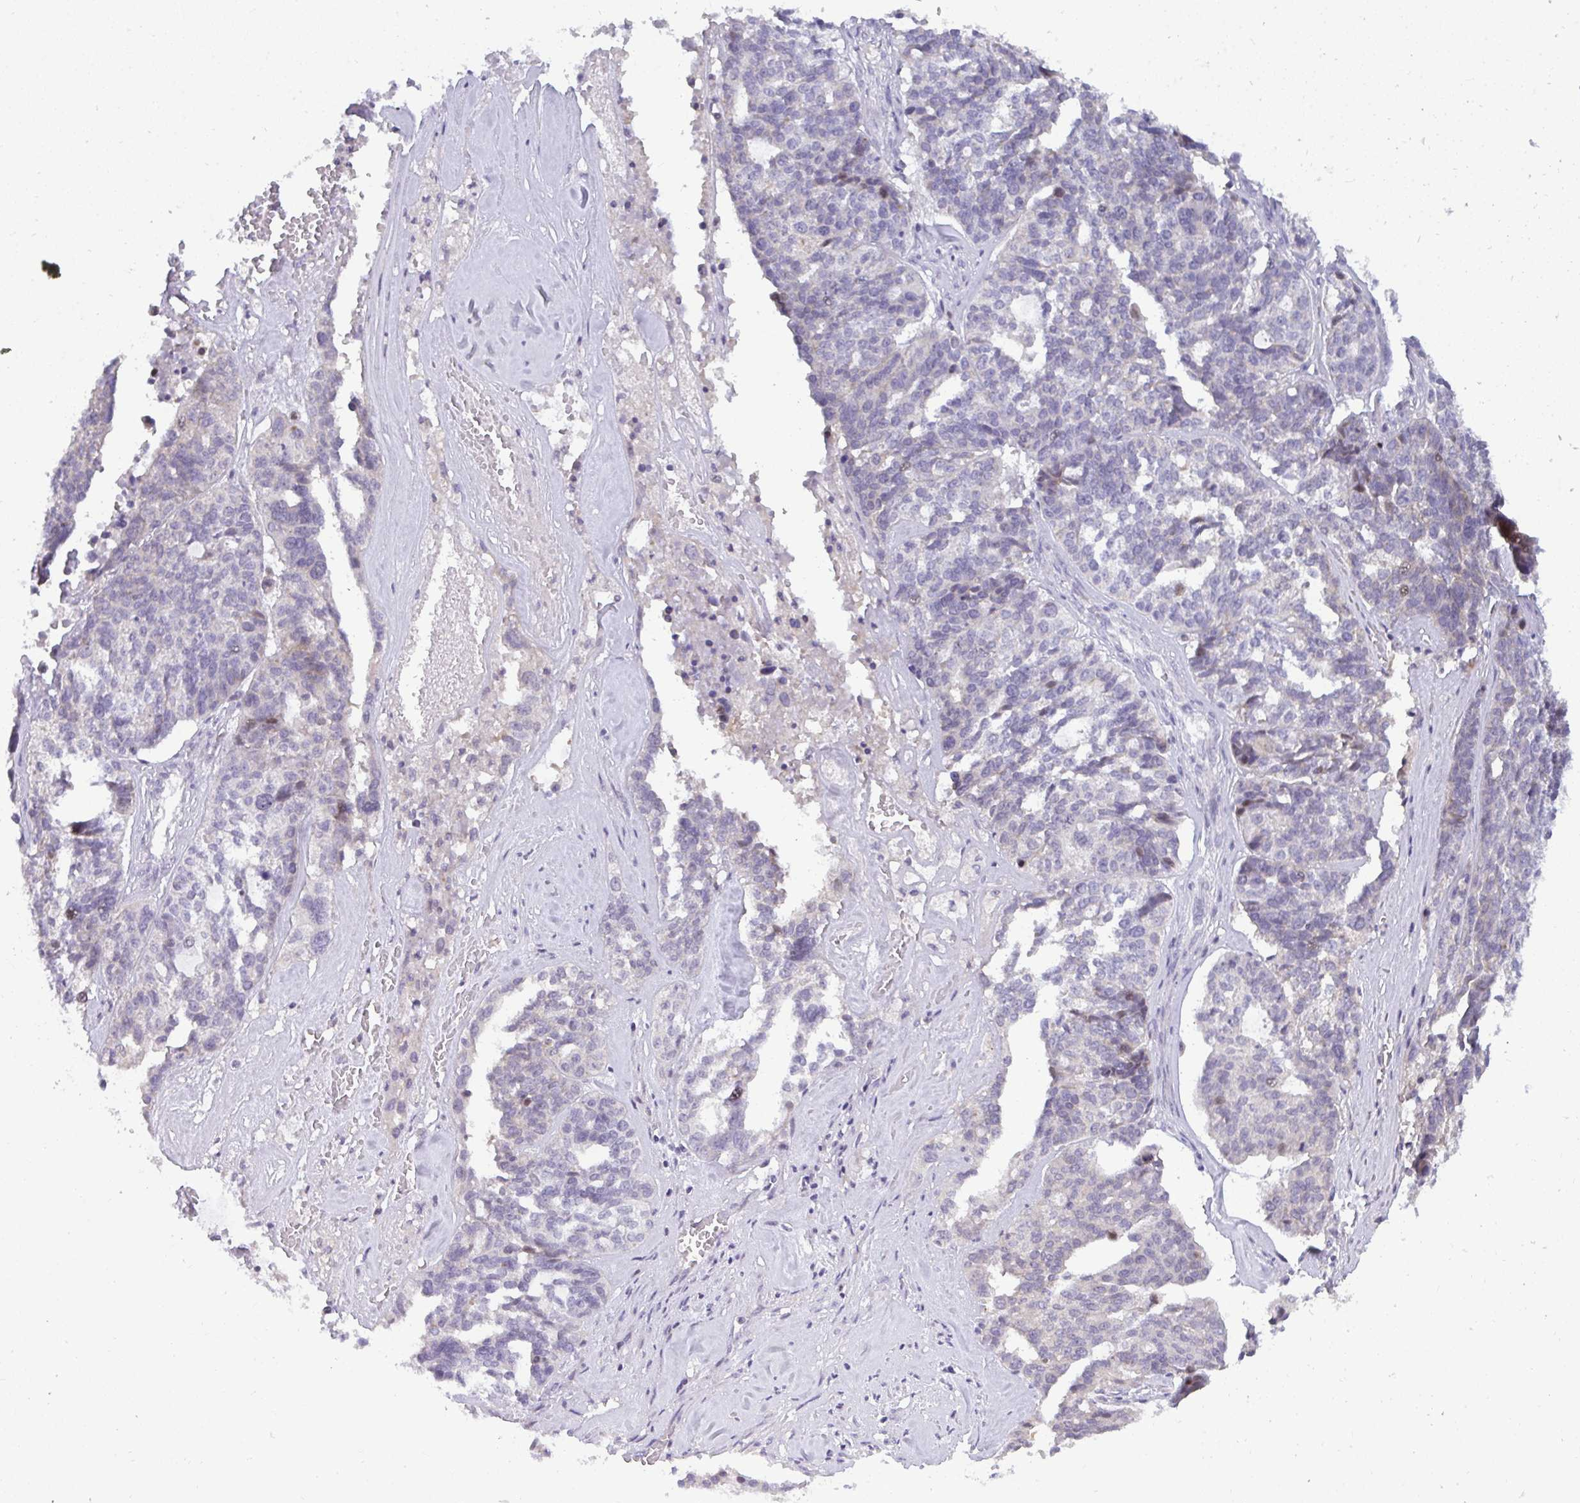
{"staining": {"intensity": "weak", "quantity": "<25%", "location": "cytoplasmic/membranous"}, "tissue": "ovarian cancer", "cell_type": "Tumor cells", "image_type": "cancer", "snomed": [{"axis": "morphology", "description": "Cystadenocarcinoma, serous, NOS"}, {"axis": "topography", "description": "Ovary"}], "caption": "DAB (3,3'-diaminobenzidine) immunohistochemical staining of ovarian cancer shows no significant expression in tumor cells. The staining was performed using DAB (3,3'-diaminobenzidine) to visualize the protein expression in brown, while the nuclei were stained in blue with hematoxylin (Magnification: 20x).", "gene": "EPOP", "patient": {"sex": "female", "age": 59}}